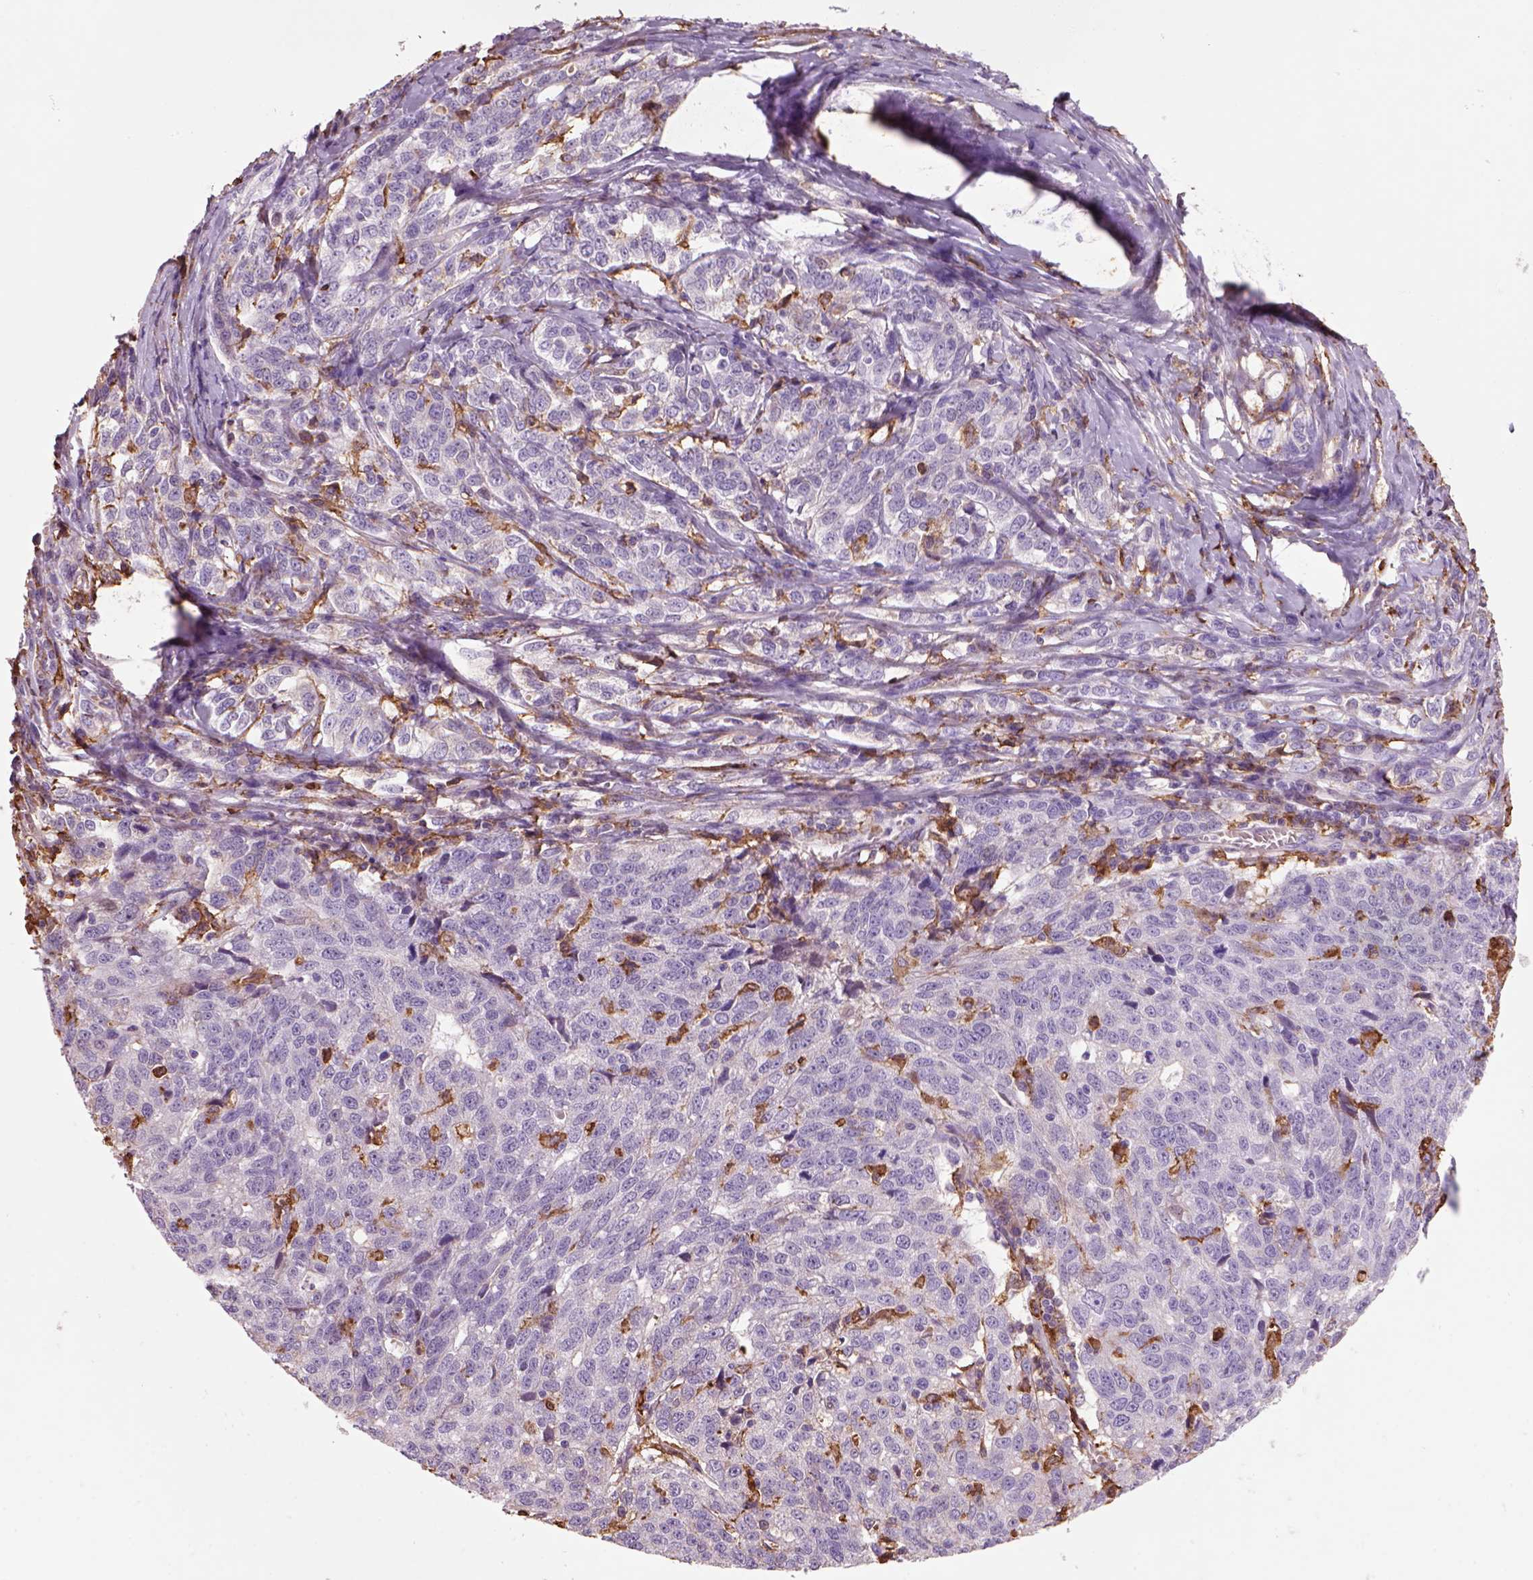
{"staining": {"intensity": "negative", "quantity": "none", "location": "none"}, "tissue": "ovarian cancer", "cell_type": "Tumor cells", "image_type": "cancer", "snomed": [{"axis": "morphology", "description": "Cystadenocarcinoma, serous, NOS"}, {"axis": "topography", "description": "Ovary"}], "caption": "High magnification brightfield microscopy of ovarian serous cystadenocarcinoma stained with DAB (3,3'-diaminobenzidine) (brown) and counterstained with hematoxylin (blue): tumor cells show no significant expression. (DAB immunohistochemistry (IHC) with hematoxylin counter stain).", "gene": "CD14", "patient": {"sex": "female", "age": 71}}